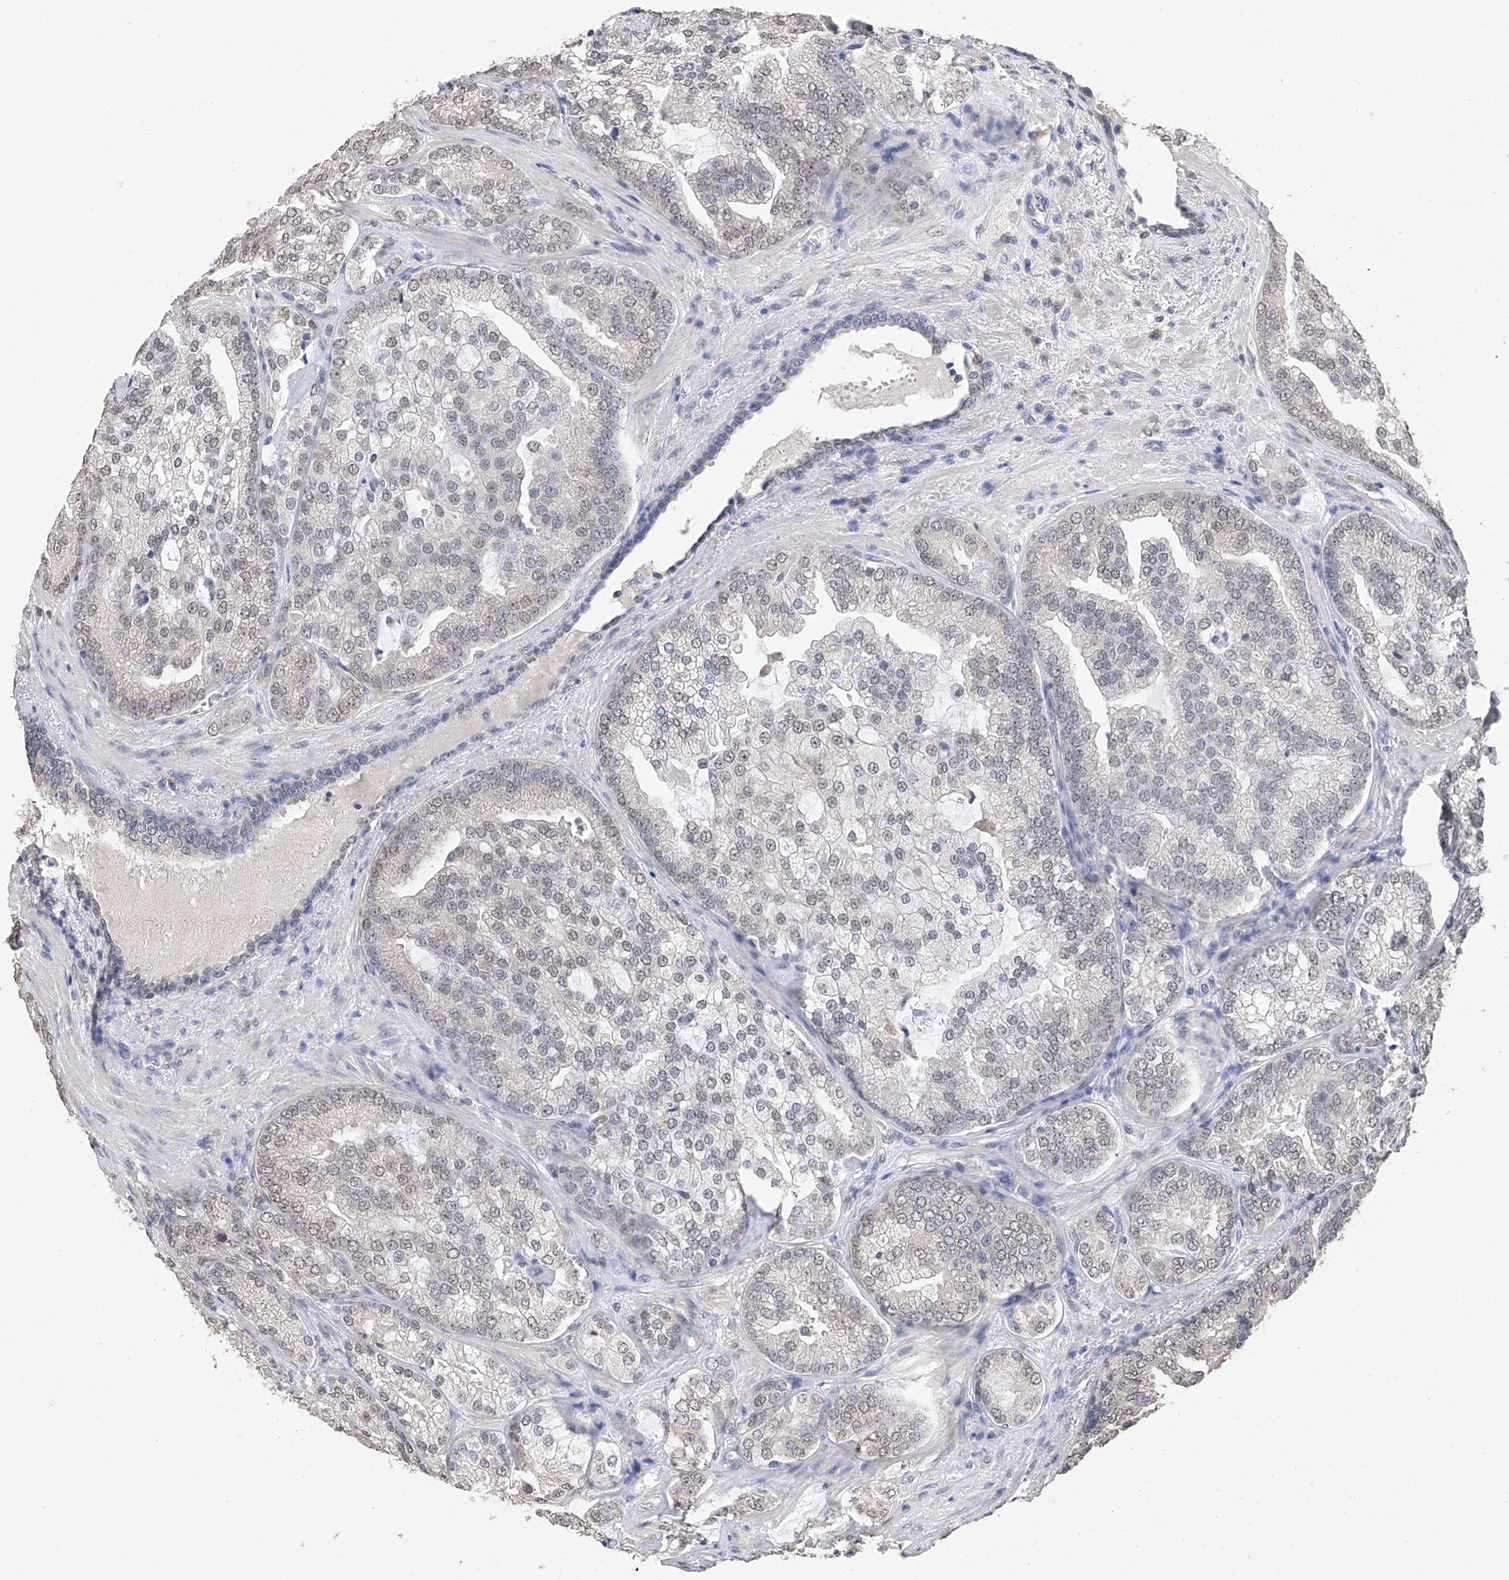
{"staining": {"intensity": "negative", "quantity": "none", "location": "none"}, "tissue": "prostate cancer", "cell_type": "Tumor cells", "image_type": "cancer", "snomed": [{"axis": "morphology", "description": "Normal morphology"}, {"axis": "morphology", "description": "Adenocarcinoma, Low grade"}, {"axis": "topography", "description": "Prostate"}], "caption": "DAB (3,3'-diaminobenzidine) immunohistochemical staining of human prostate cancer shows no significant staining in tumor cells.", "gene": "DMAP1", "patient": {"sex": "male", "age": 72}}